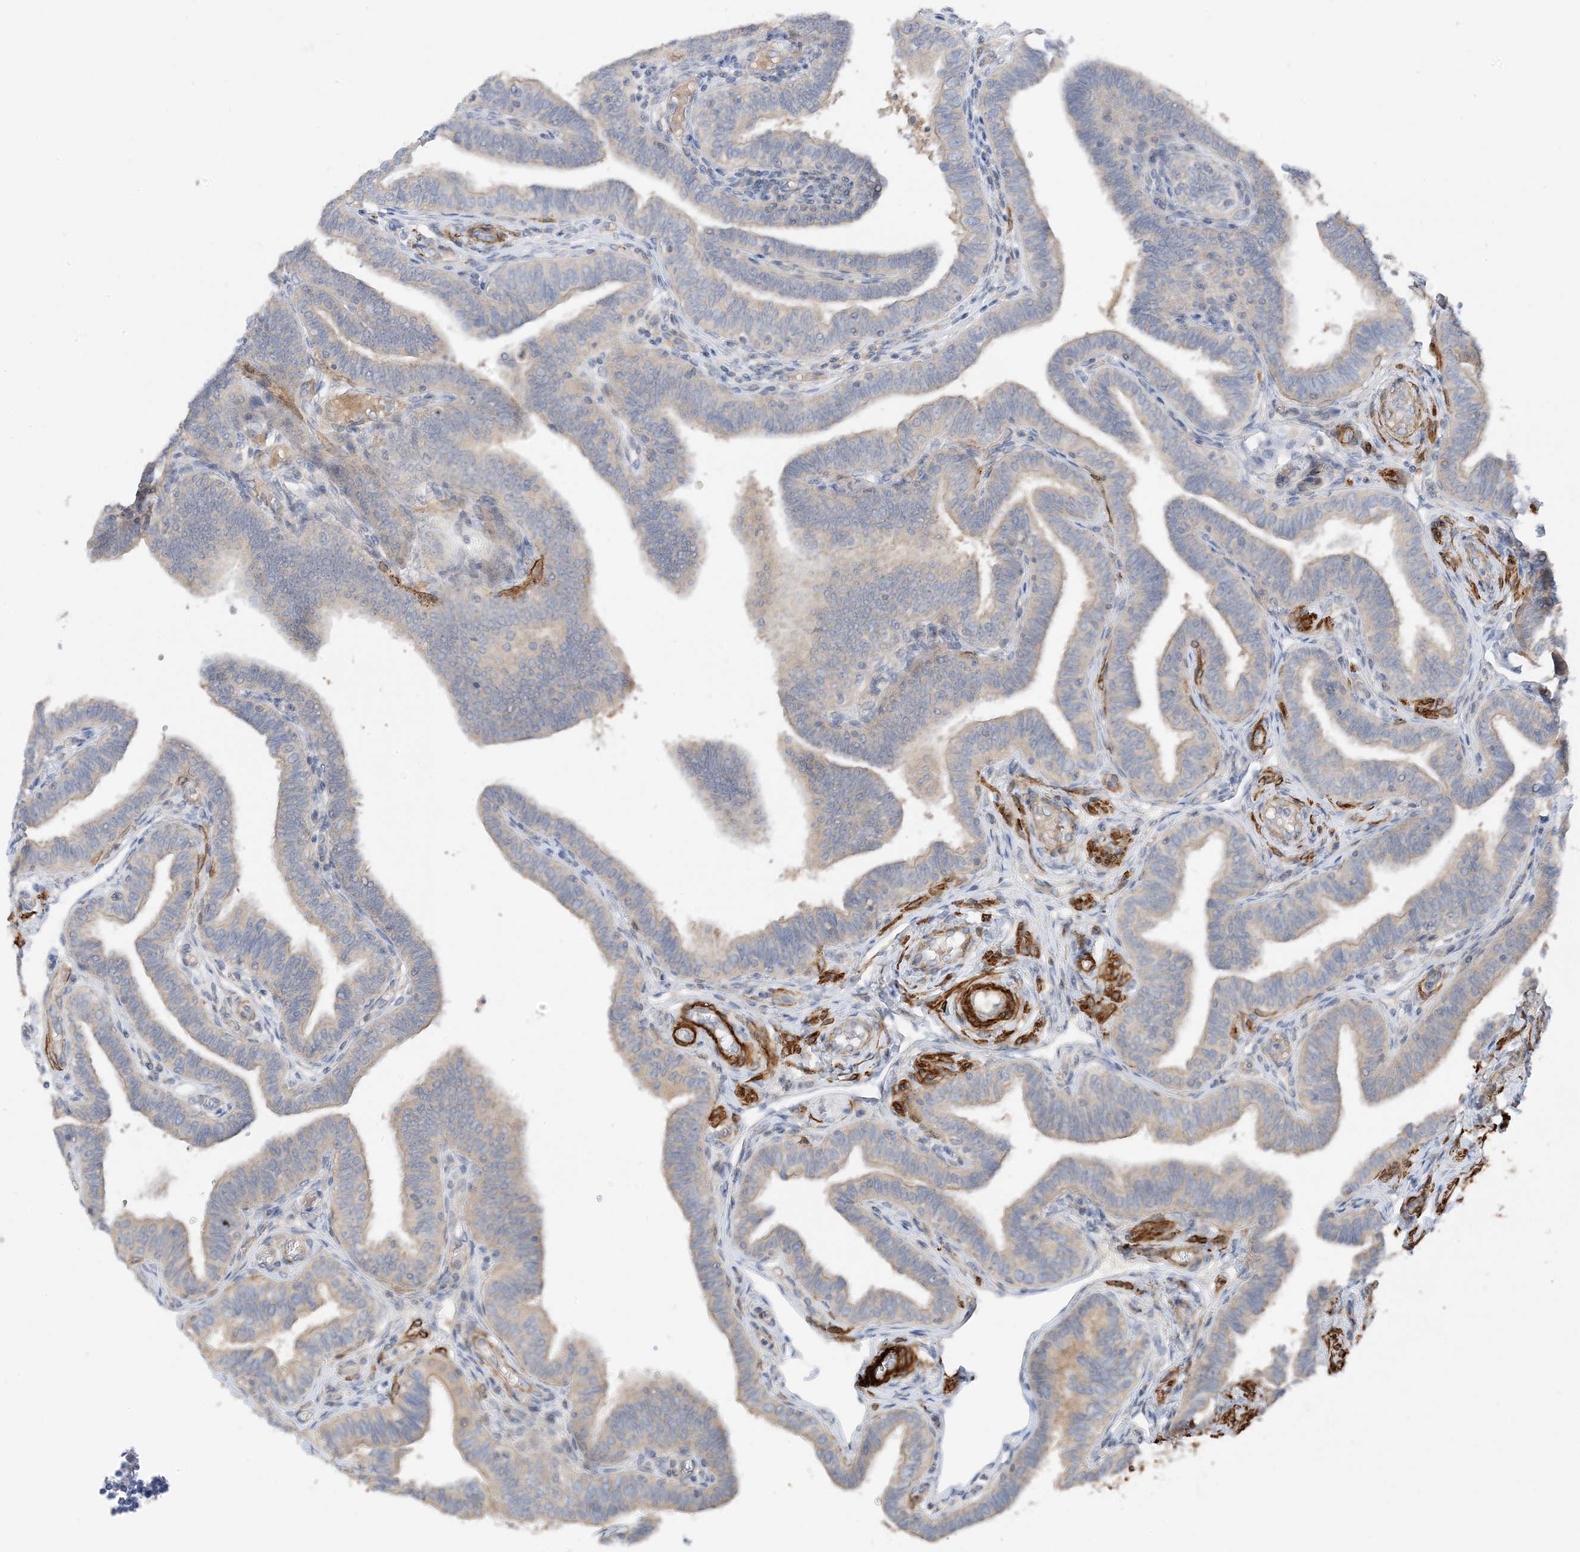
{"staining": {"intensity": "weak", "quantity": "25%-75%", "location": "cytoplasmic/membranous"}, "tissue": "fallopian tube", "cell_type": "Glandular cells", "image_type": "normal", "snomed": [{"axis": "morphology", "description": "Normal tissue, NOS"}, {"axis": "topography", "description": "Fallopian tube"}], "caption": "Protein staining by immunohistochemistry shows weak cytoplasmic/membranous staining in approximately 25%-75% of glandular cells in benign fallopian tube.", "gene": "KIFBP", "patient": {"sex": "female", "age": 39}}